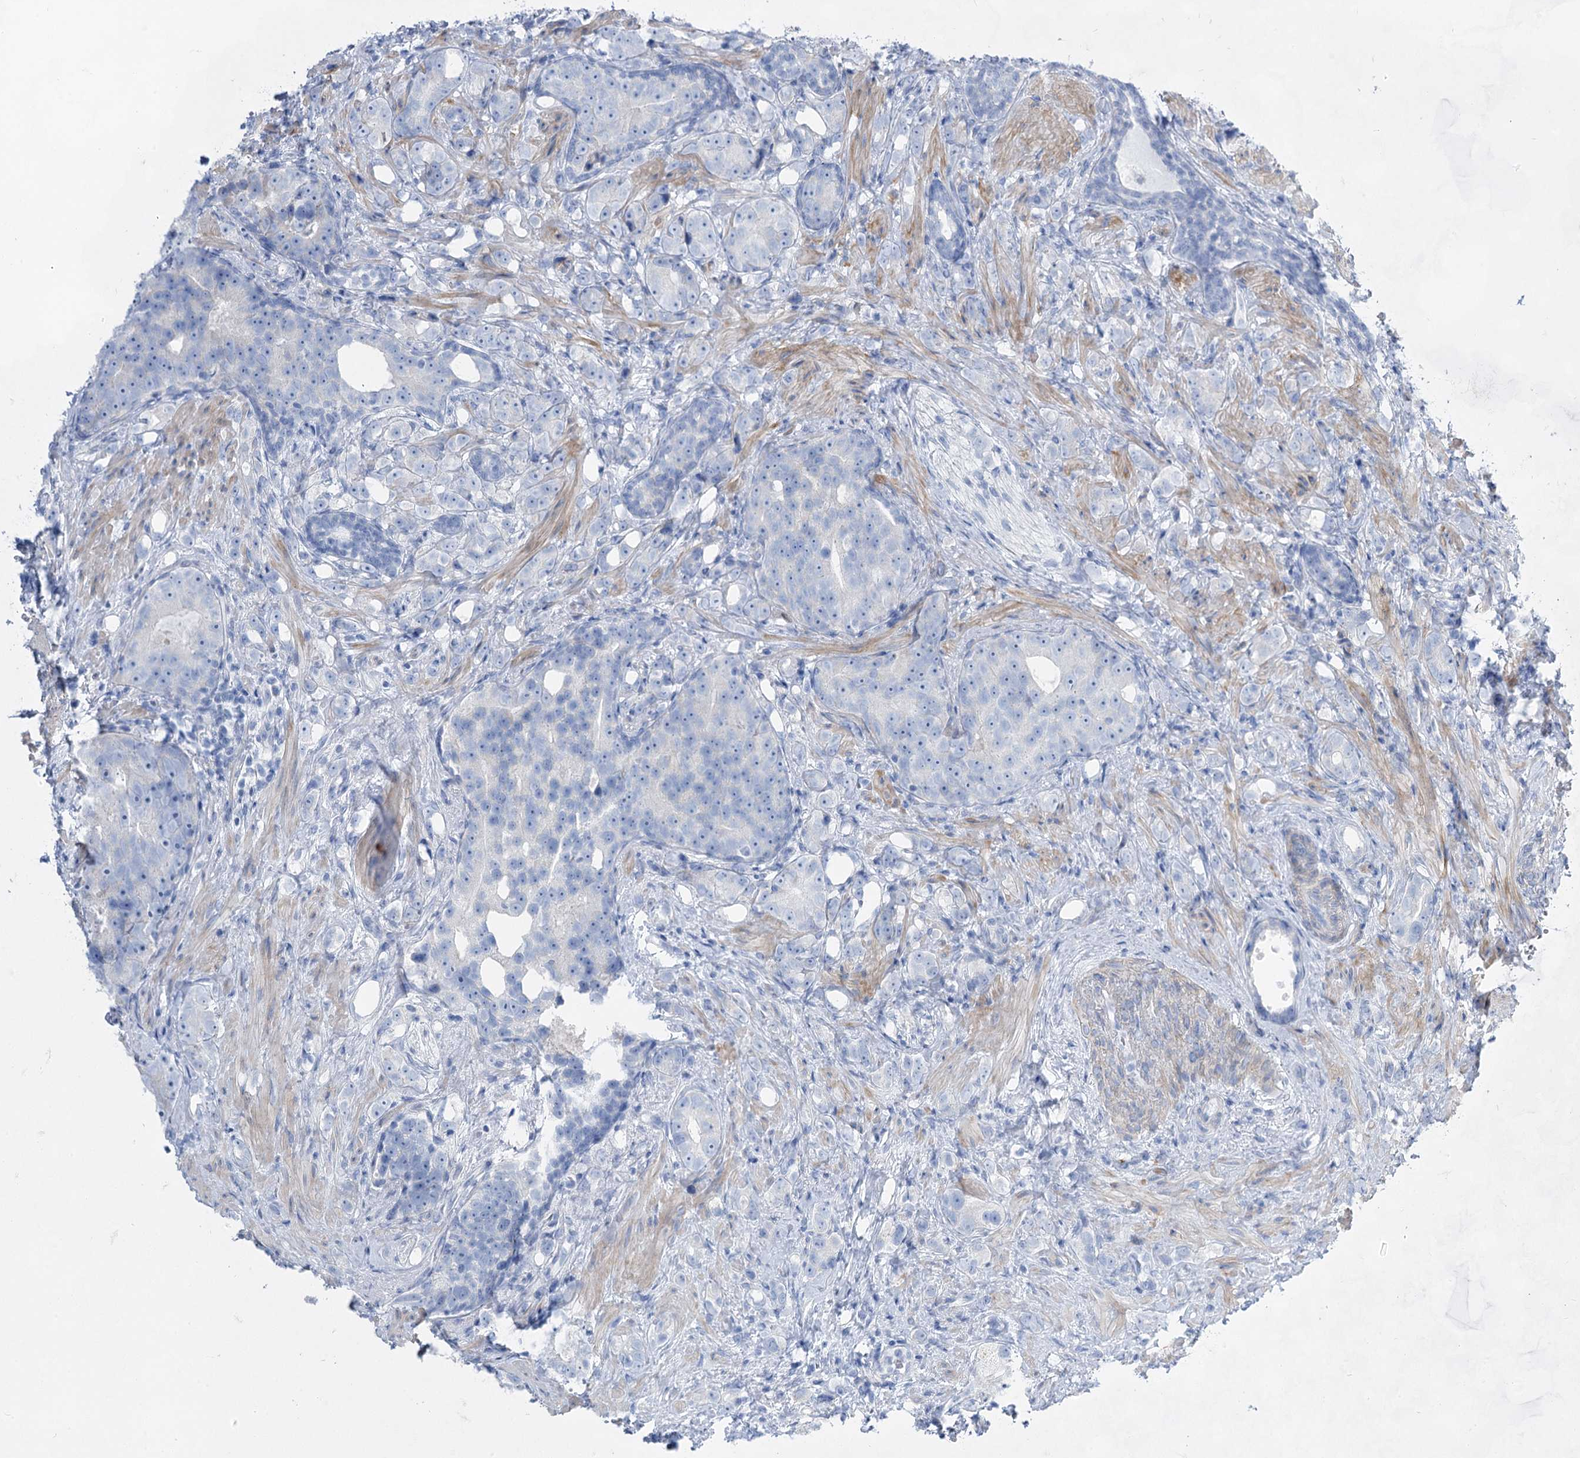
{"staining": {"intensity": "negative", "quantity": "none", "location": "none"}, "tissue": "prostate cancer", "cell_type": "Tumor cells", "image_type": "cancer", "snomed": [{"axis": "morphology", "description": "Adenocarcinoma, High grade"}, {"axis": "topography", "description": "Prostate"}], "caption": "The histopathology image displays no staining of tumor cells in adenocarcinoma (high-grade) (prostate).", "gene": "ACRV1", "patient": {"sex": "male", "age": 63}}